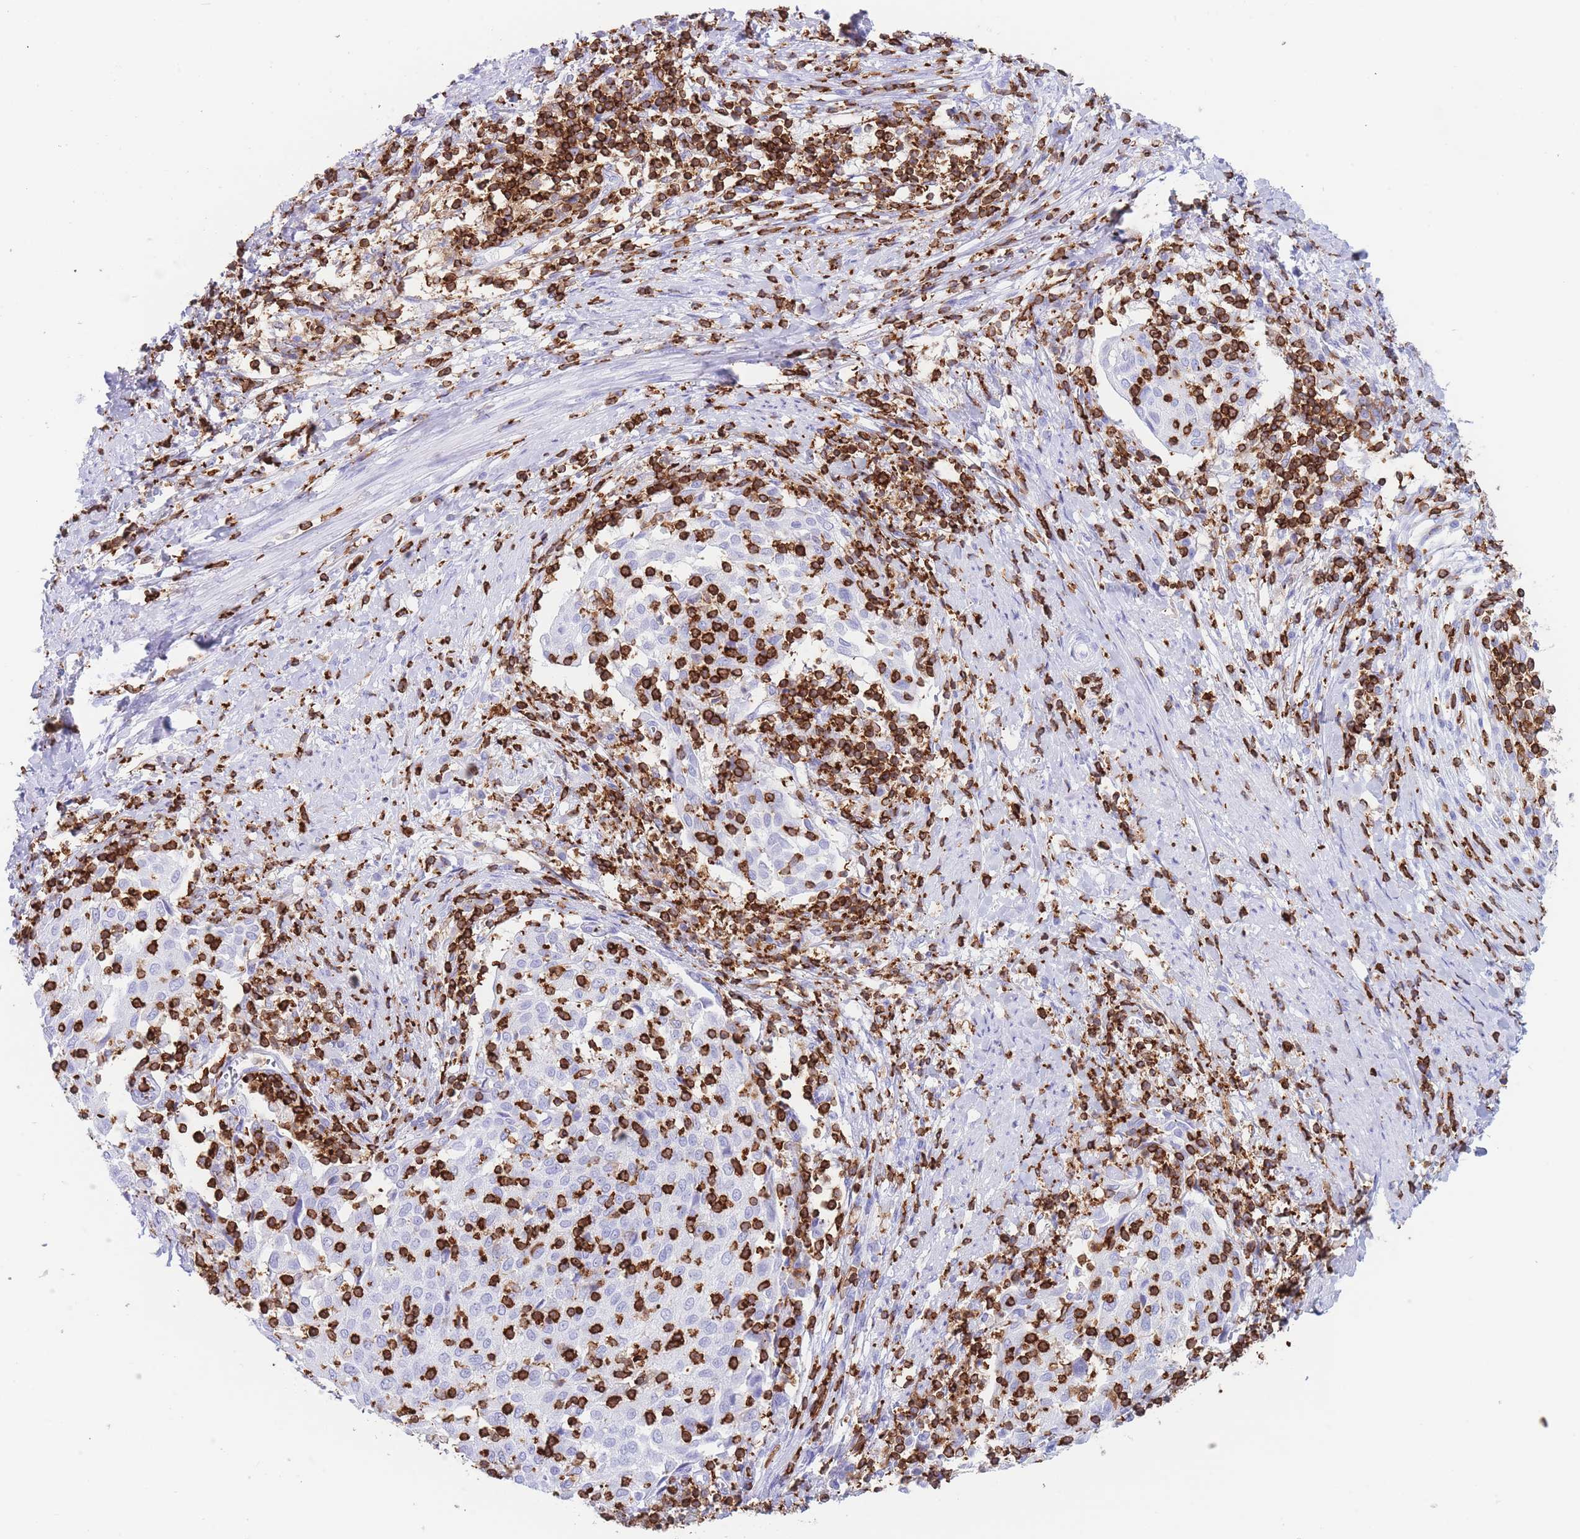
{"staining": {"intensity": "negative", "quantity": "none", "location": "none"}, "tissue": "cervical cancer", "cell_type": "Tumor cells", "image_type": "cancer", "snomed": [{"axis": "morphology", "description": "Squamous cell carcinoma, NOS"}, {"axis": "topography", "description": "Cervix"}], "caption": "An immunohistochemistry (IHC) histopathology image of cervical squamous cell carcinoma is shown. There is no staining in tumor cells of cervical squamous cell carcinoma.", "gene": "CORO1A", "patient": {"sex": "female", "age": 52}}